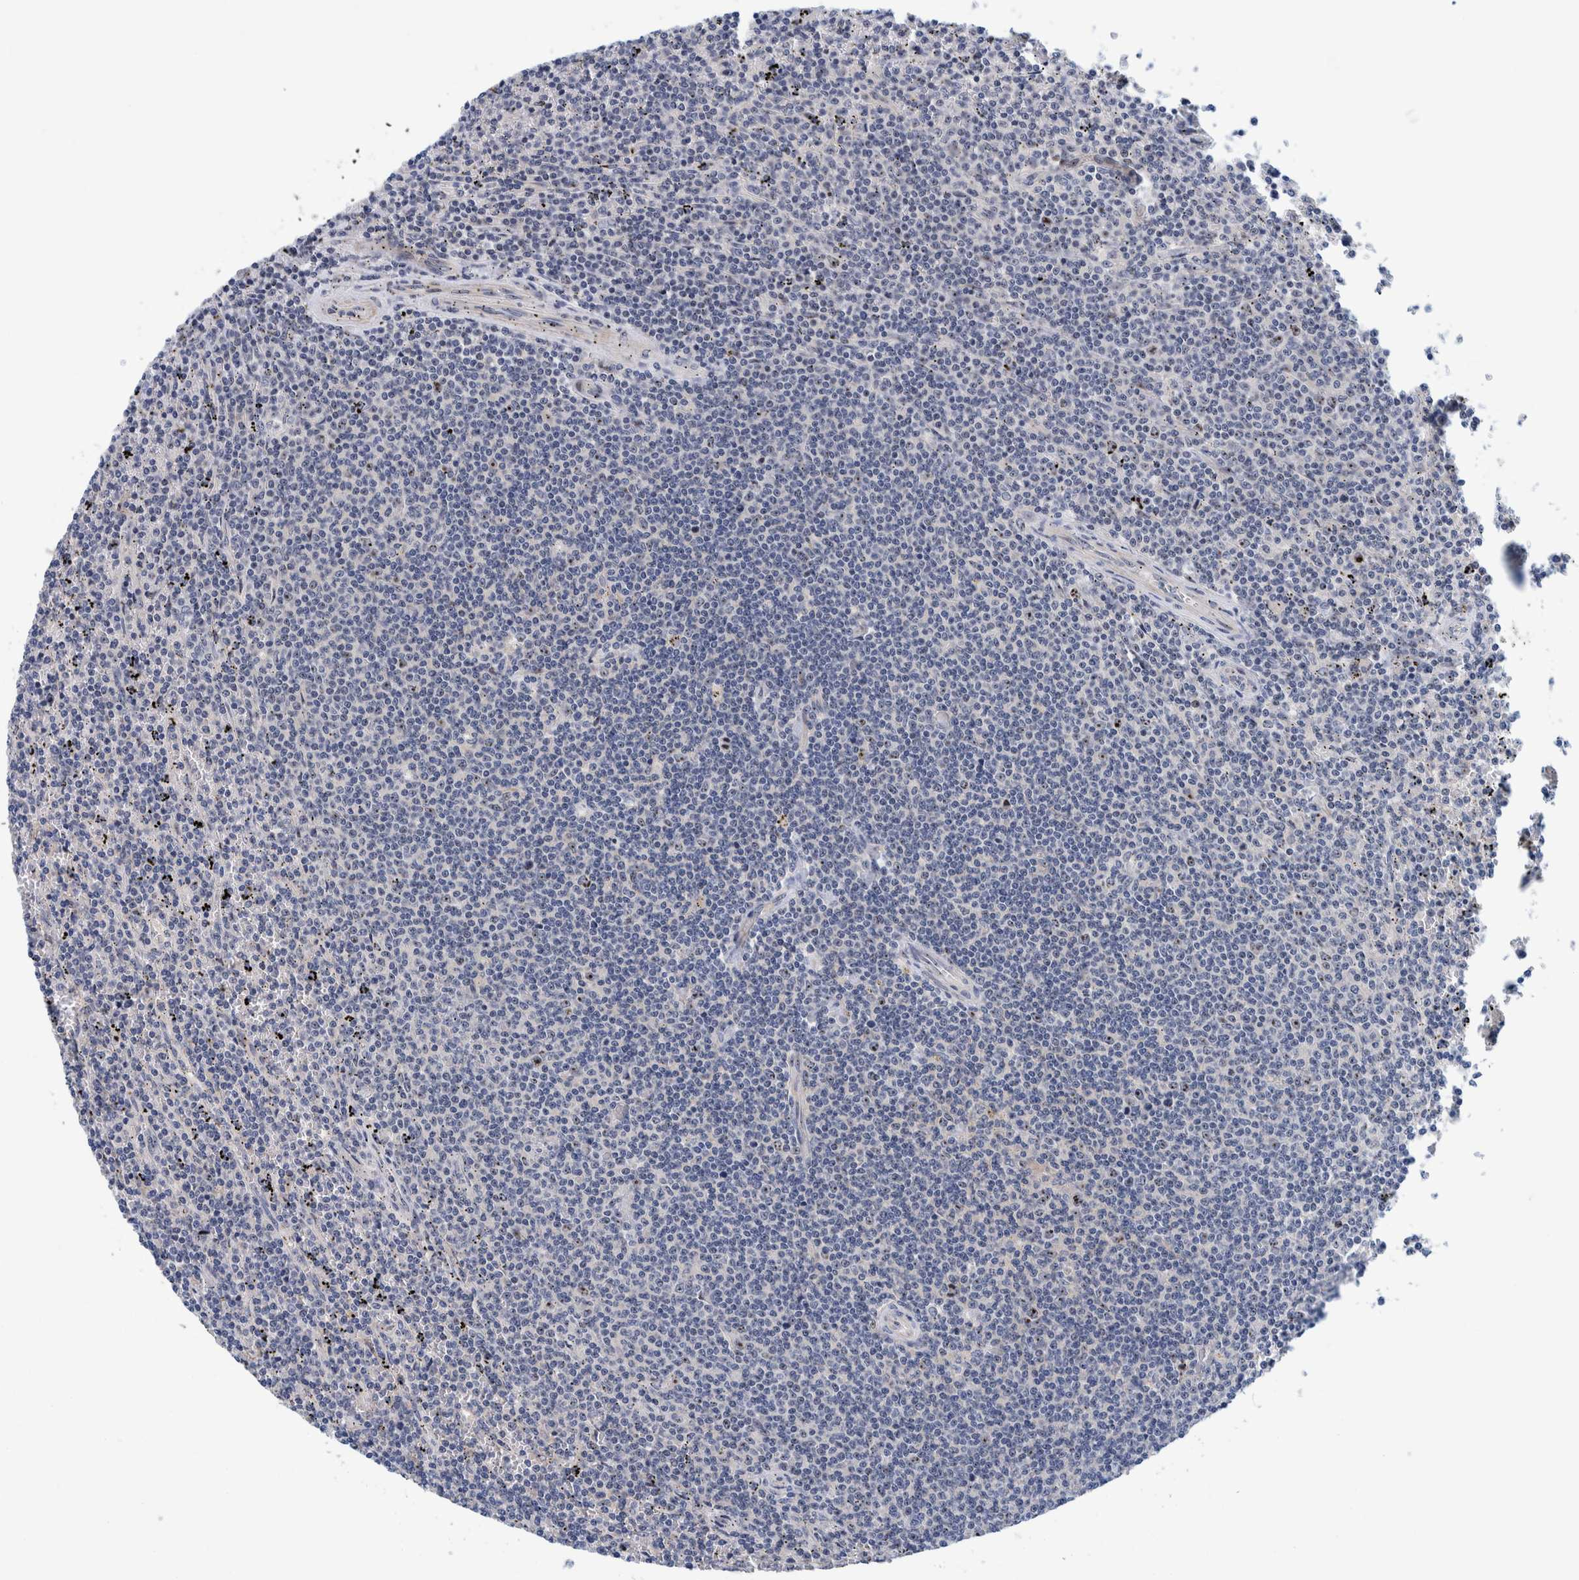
{"staining": {"intensity": "negative", "quantity": "none", "location": "none"}, "tissue": "lymphoma", "cell_type": "Tumor cells", "image_type": "cancer", "snomed": [{"axis": "morphology", "description": "Malignant lymphoma, non-Hodgkin's type, Low grade"}, {"axis": "topography", "description": "Spleen"}], "caption": "DAB immunohistochemical staining of human low-grade malignant lymphoma, non-Hodgkin's type displays no significant staining in tumor cells. The staining was performed using DAB (3,3'-diaminobenzidine) to visualize the protein expression in brown, while the nuclei were stained in blue with hematoxylin (Magnification: 20x).", "gene": "NOL11", "patient": {"sex": "female", "age": 50}}